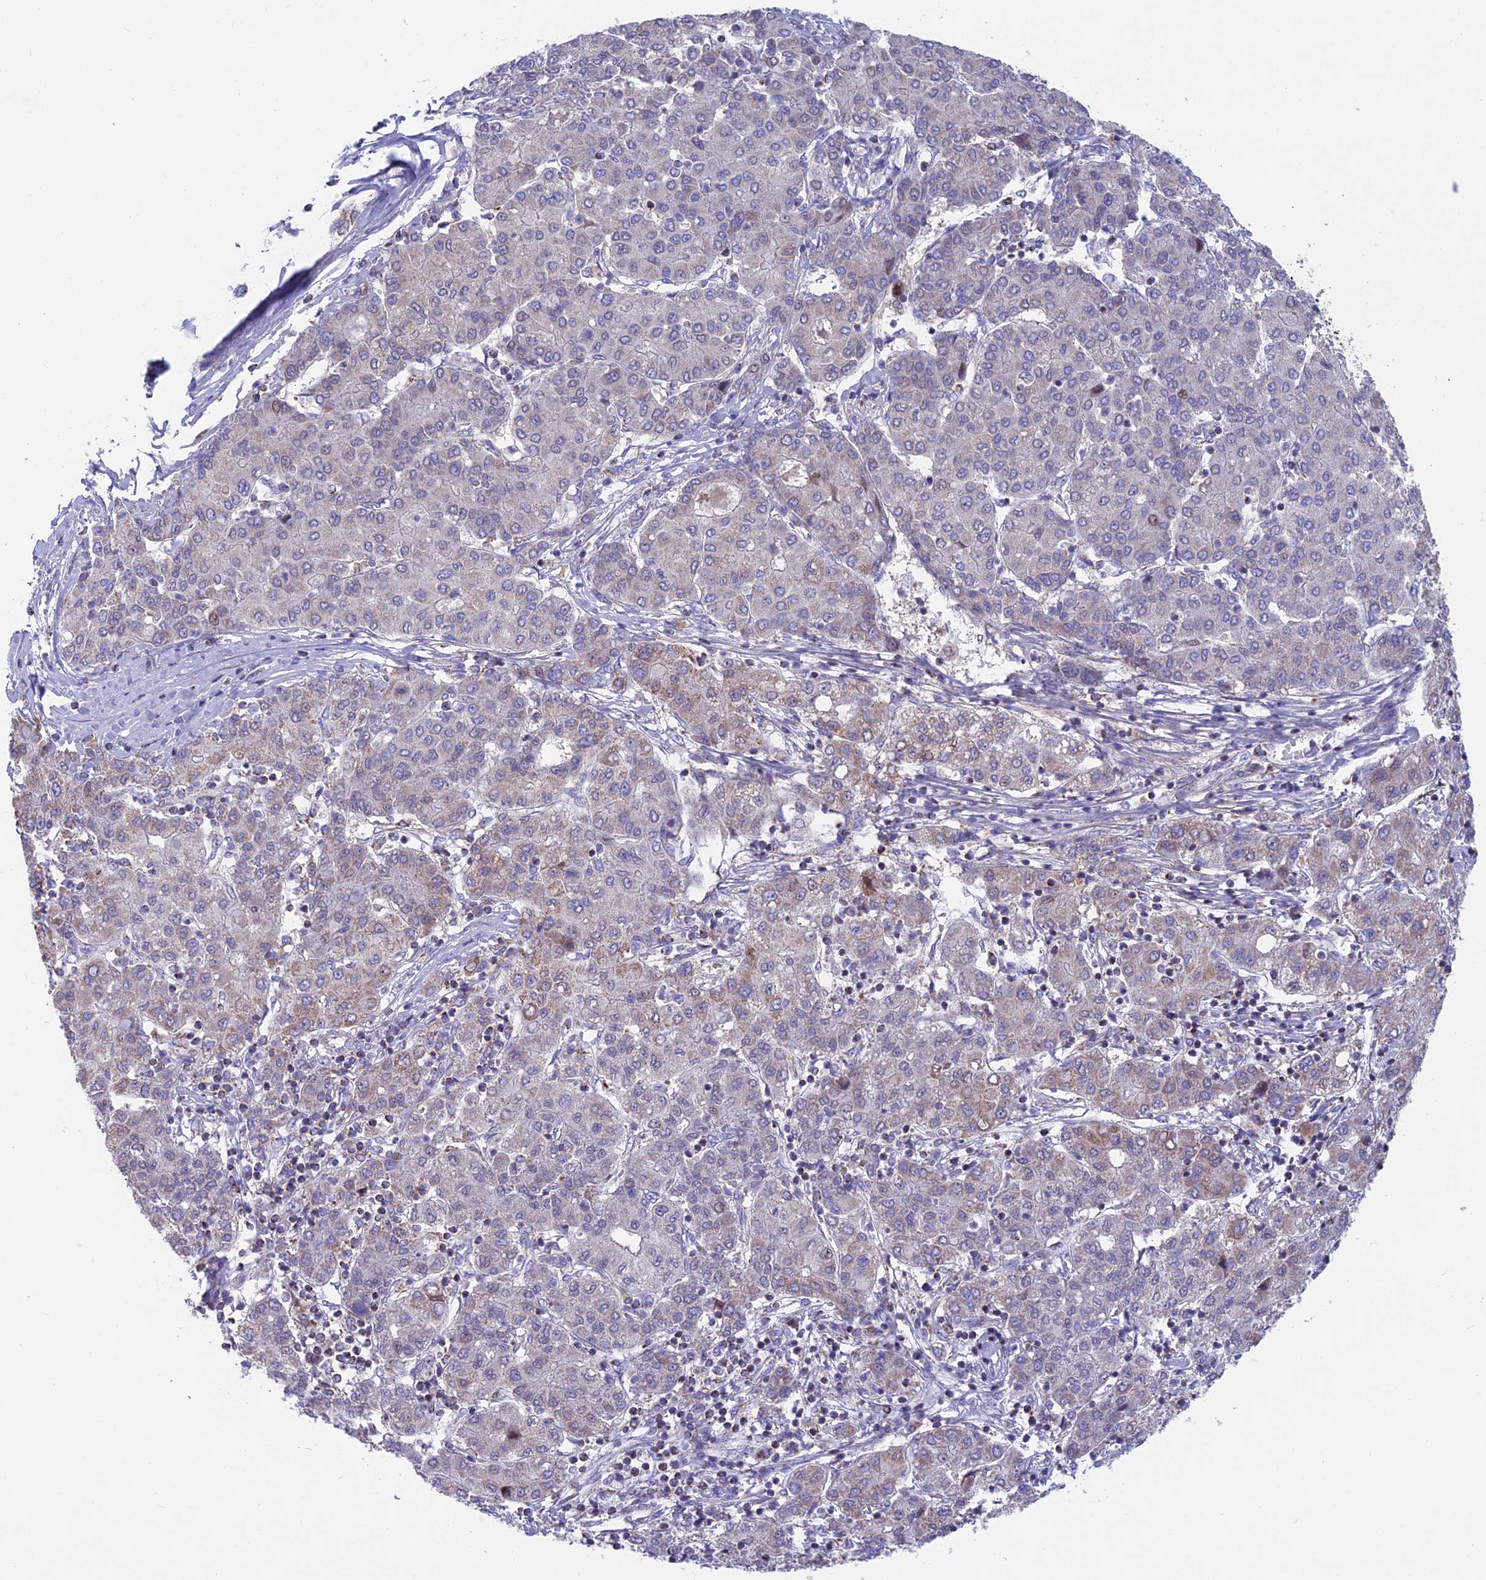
{"staining": {"intensity": "weak", "quantity": "<25%", "location": "cytoplasmic/membranous"}, "tissue": "liver cancer", "cell_type": "Tumor cells", "image_type": "cancer", "snomed": [{"axis": "morphology", "description": "Carcinoma, Hepatocellular, NOS"}, {"axis": "topography", "description": "Liver"}], "caption": "Immunohistochemistry of hepatocellular carcinoma (liver) demonstrates no expression in tumor cells.", "gene": "CS", "patient": {"sex": "male", "age": 65}}